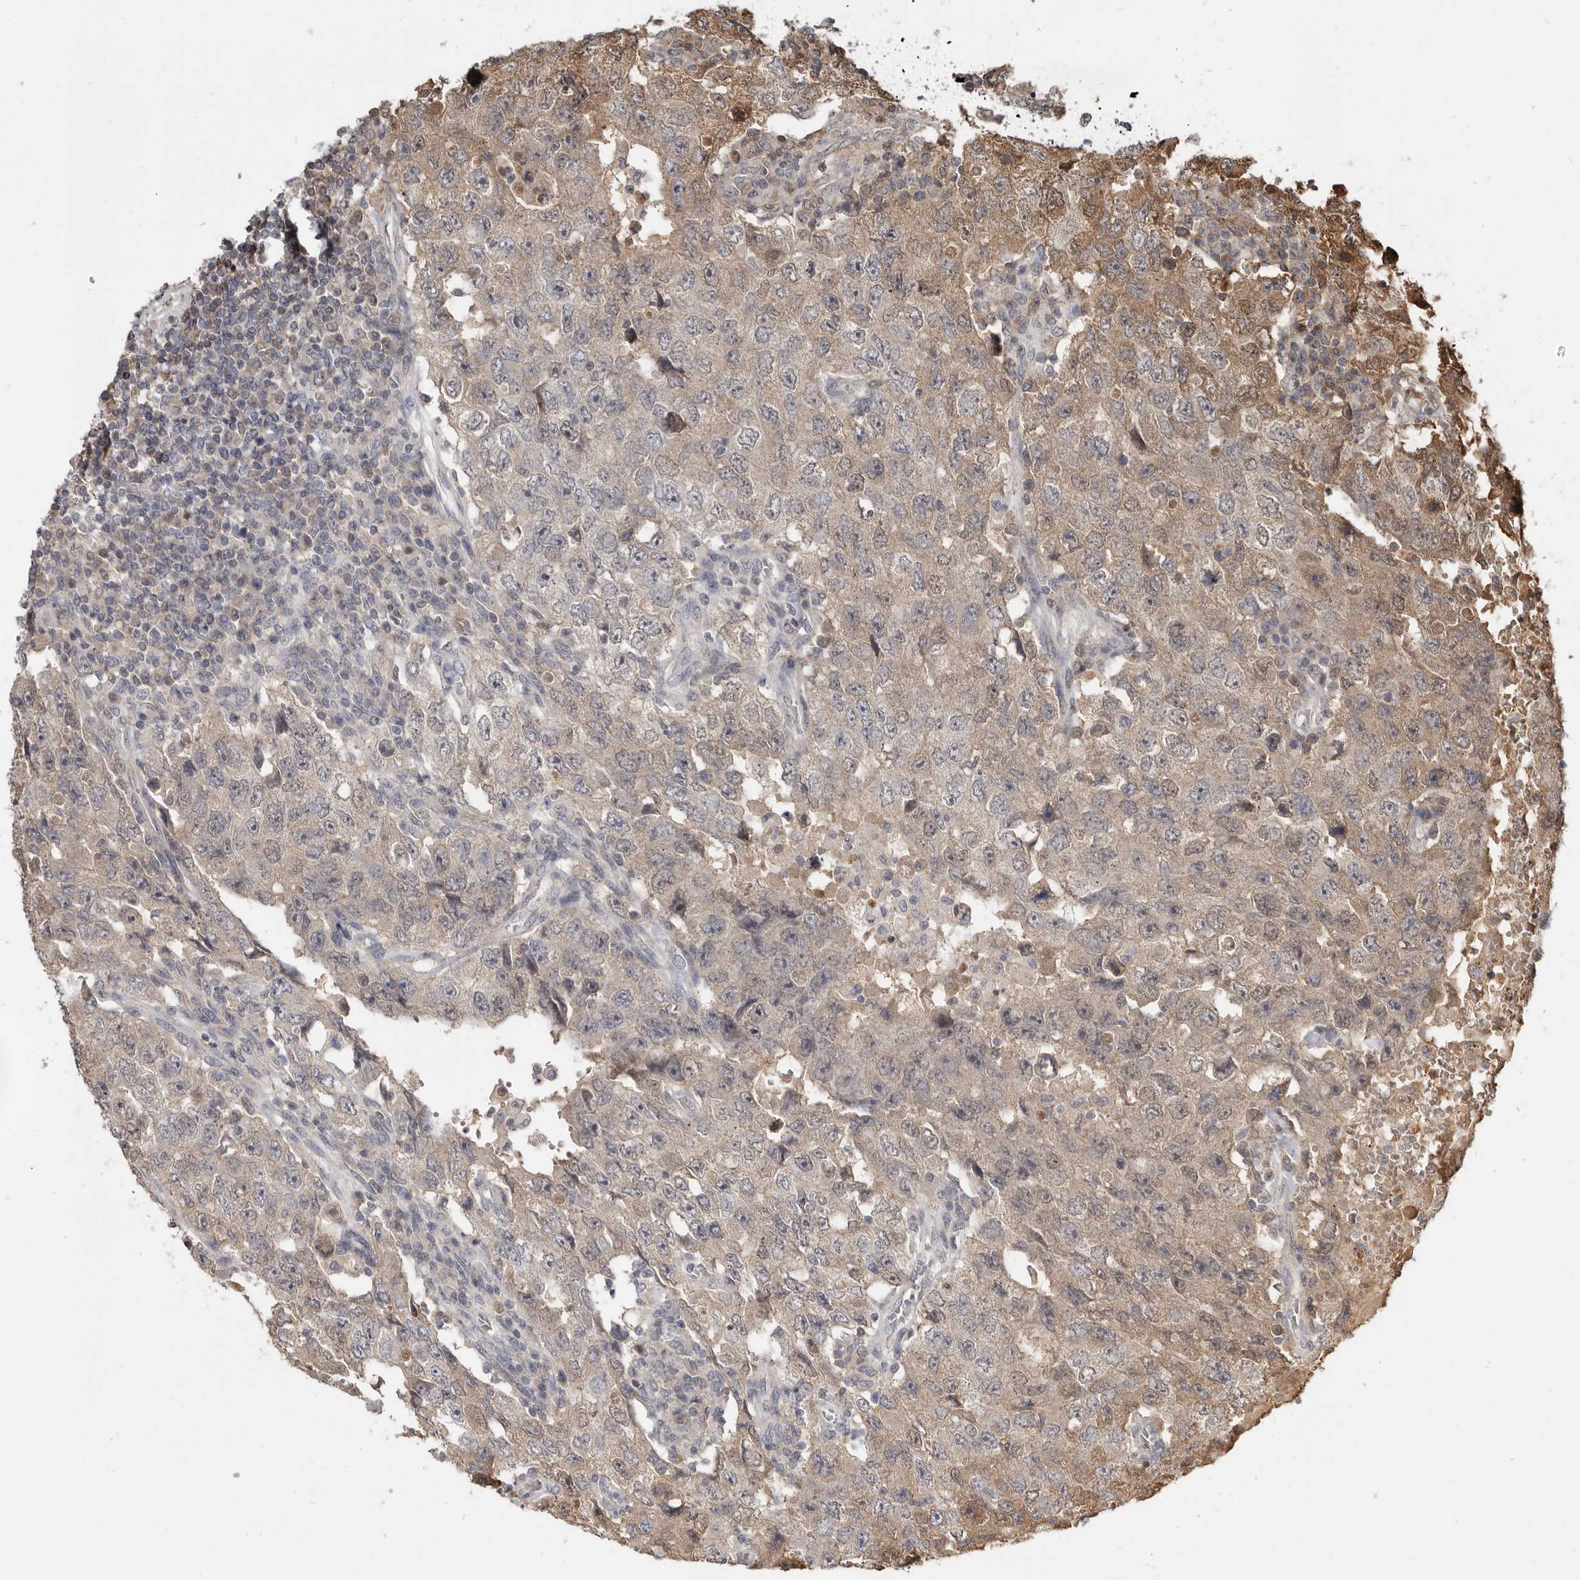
{"staining": {"intensity": "weak", "quantity": ">75%", "location": "cytoplasmic/membranous"}, "tissue": "testis cancer", "cell_type": "Tumor cells", "image_type": "cancer", "snomed": [{"axis": "morphology", "description": "Carcinoma, Embryonal, NOS"}, {"axis": "topography", "description": "Testis"}], "caption": "A photomicrograph of testis cancer (embryonal carcinoma) stained for a protein exhibits weak cytoplasmic/membranous brown staining in tumor cells.", "gene": "LINGO2", "patient": {"sex": "male", "age": 26}}